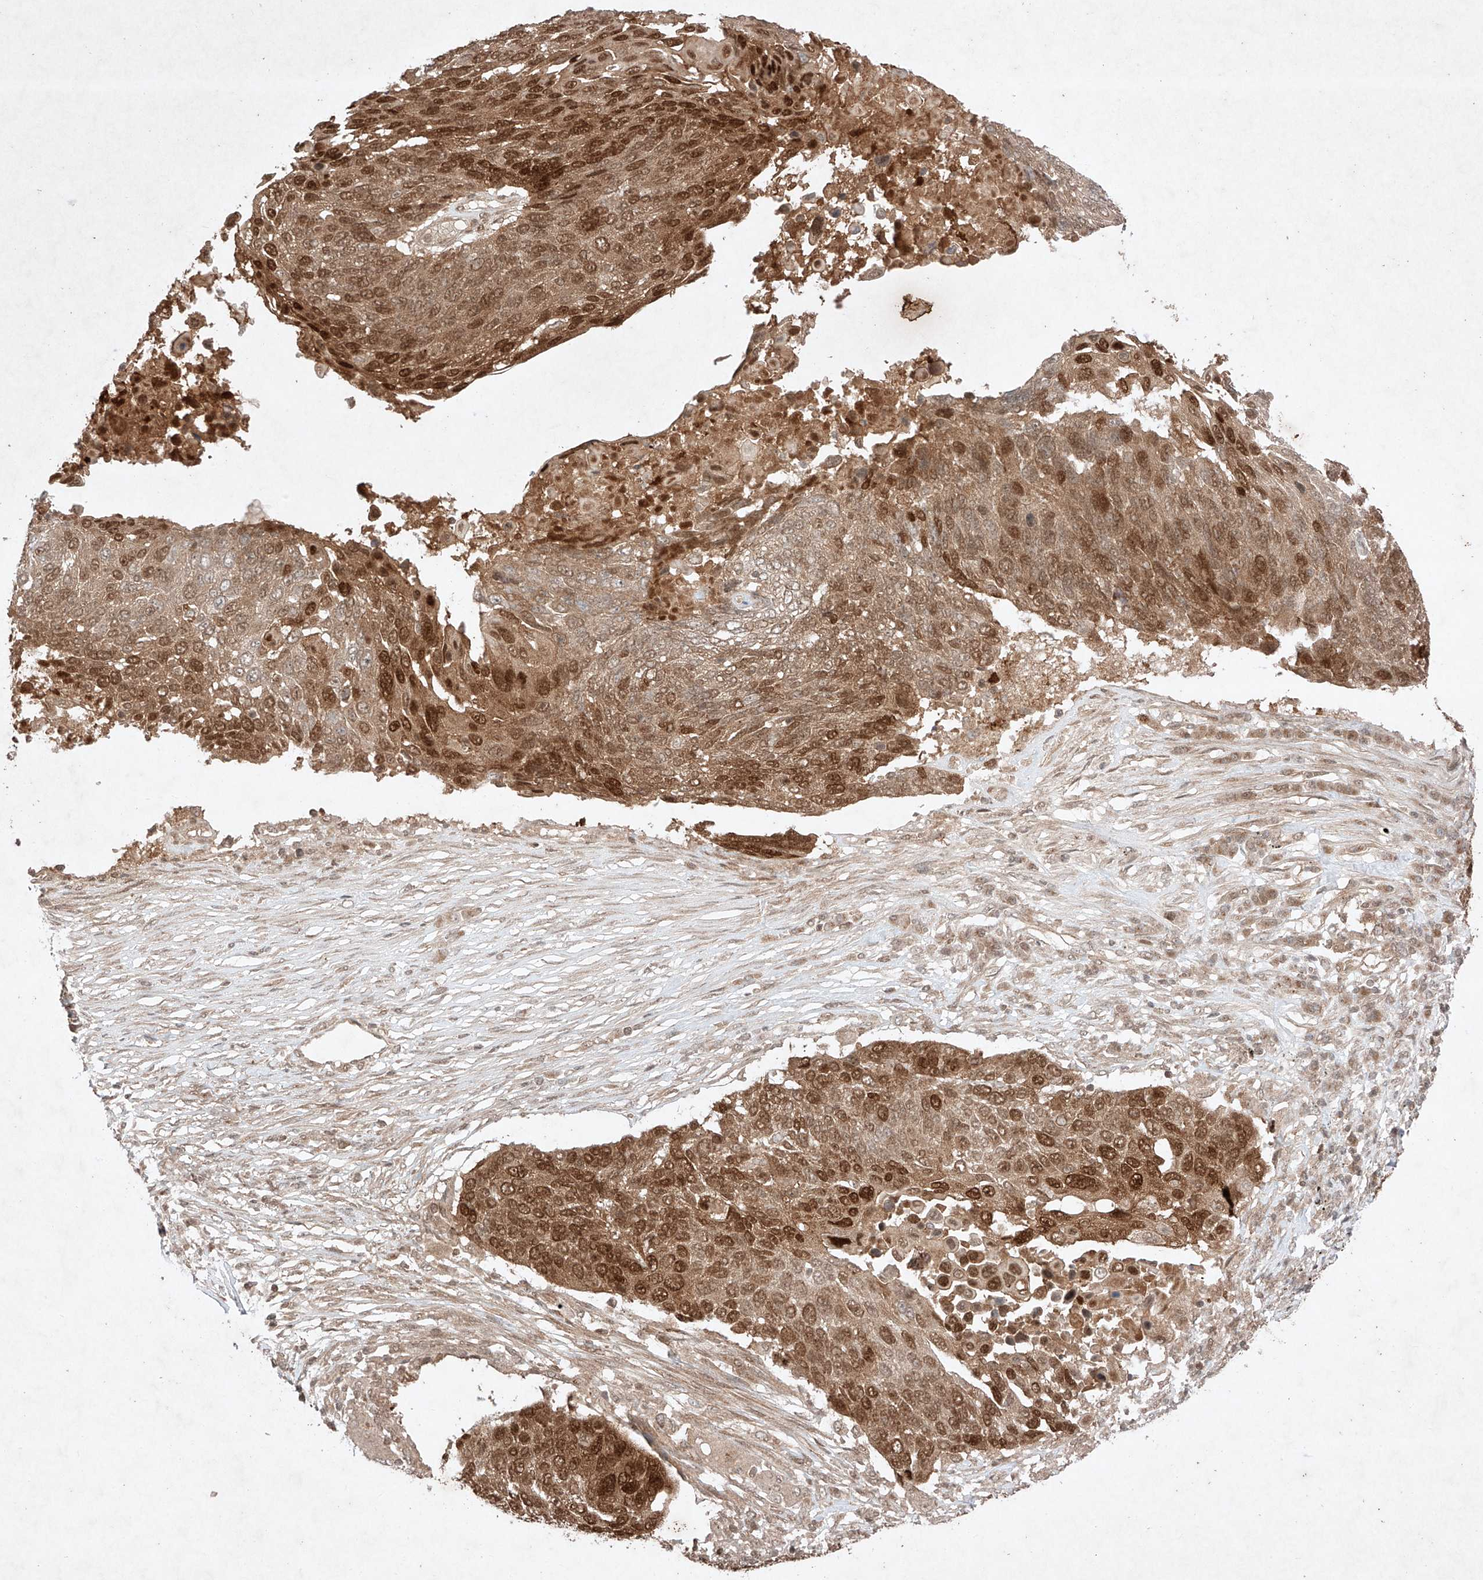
{"staining": {"intensity": "strong", "quantity": ">75%", "location": "cytoplasmic/membranous,nuclear"}, "tissue": "lung cancer", "cell_type": "Tumor cells", "image_type": "cancer", "snomed": [{"axis": "morphology", "description": "Squamous cell carcinoma, NOS"}, {"axis": "topography", "description": "Lung"}], "caption": "Squamous cell carcinoma (lung) stained with a protein marker exhibits strong staining in tumor cells.", "gene": "RNF31", "patient": {"sex": "male", "age": 66}}